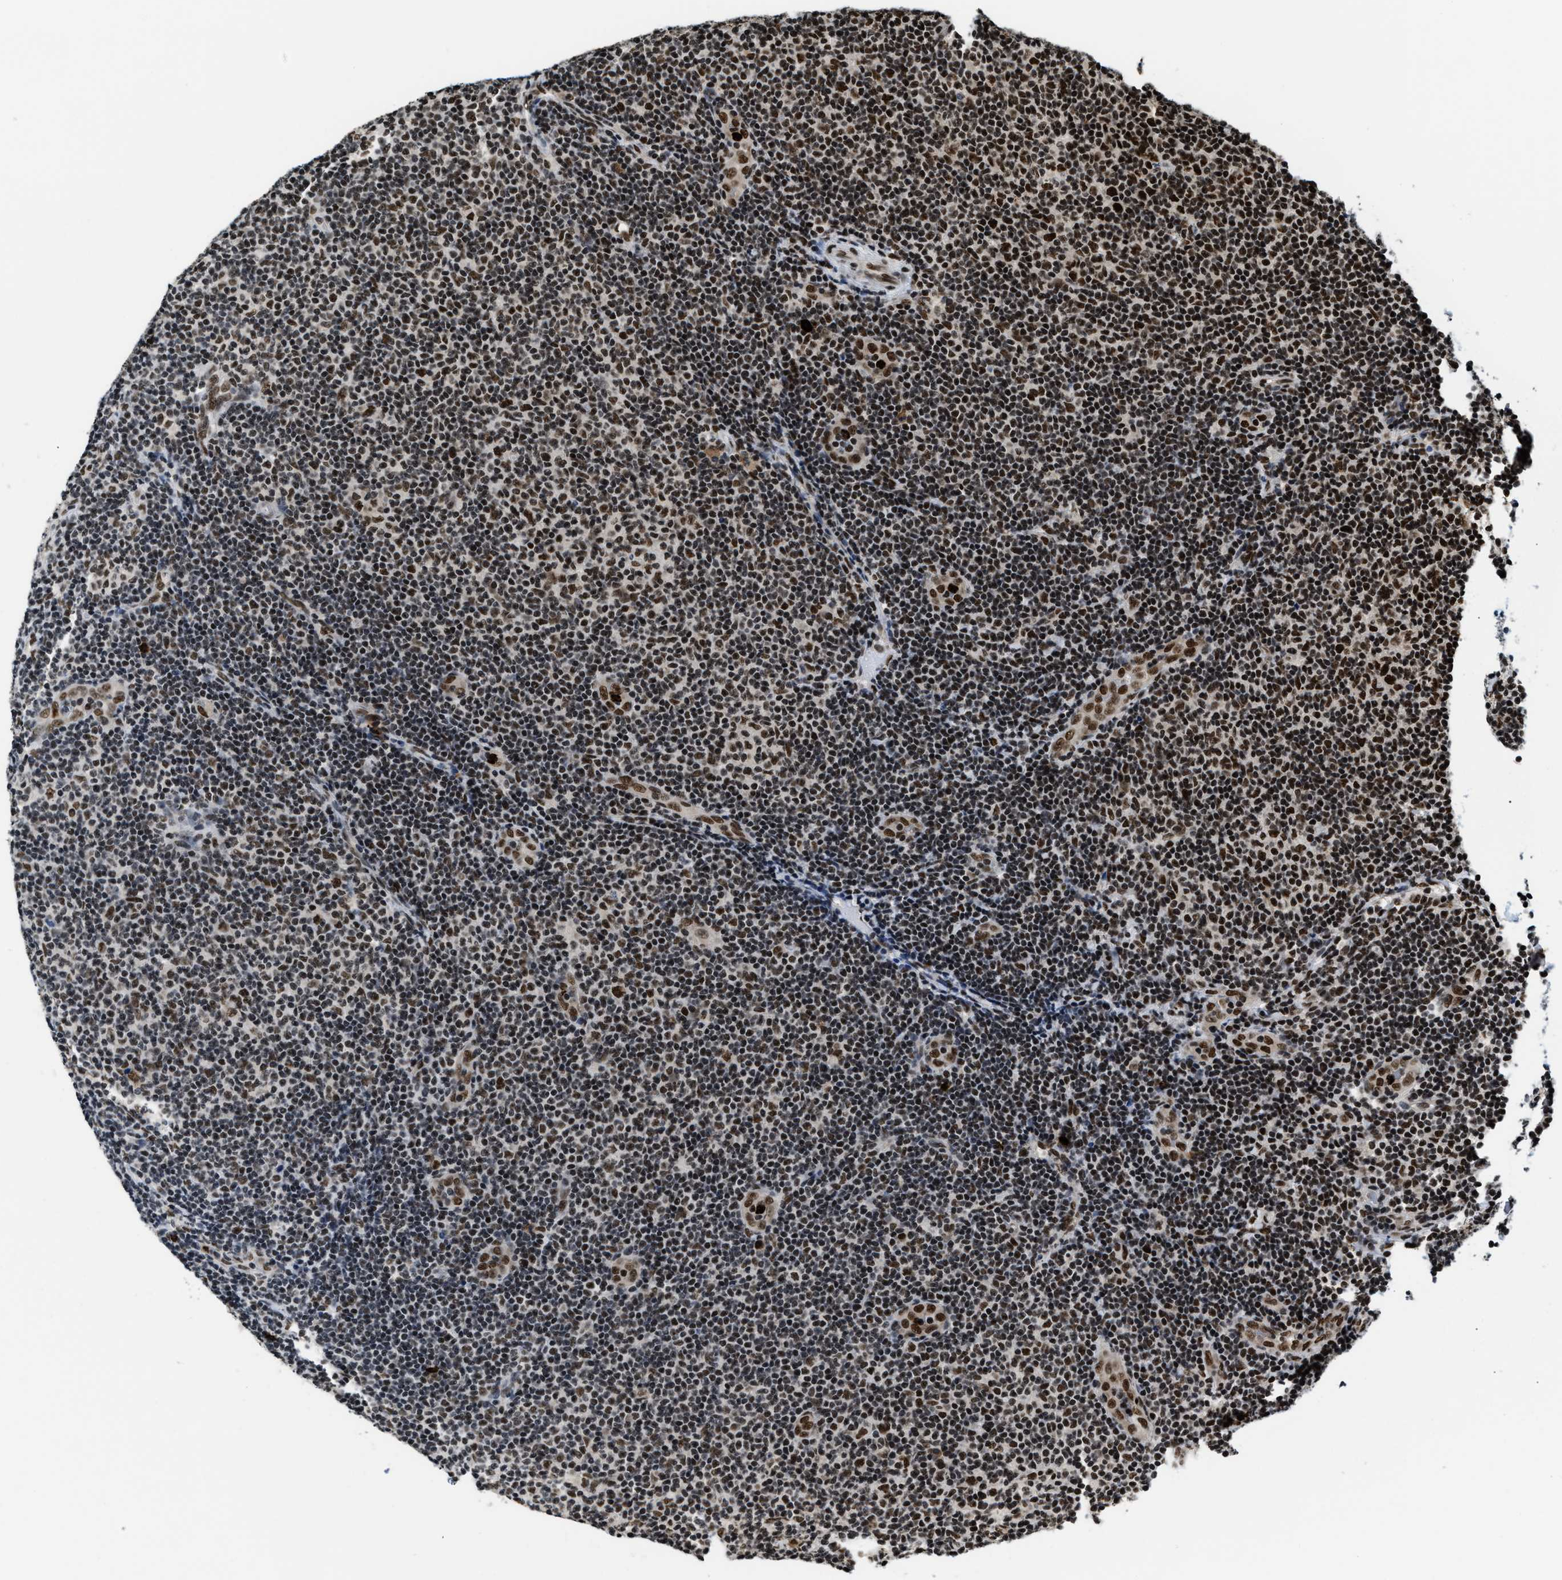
{"staining": {"intensity": "strong", "quantity": "25%-75%", "location": "nuclear"}, "tissue": "lymphoma", "cell_type": "Tumor cells", "image_type": "cancer", "snomed": [{"axis": "morphology", "description": "Malignant lymphoma, non-Hodgkin's type, Low grade"}, {"axis": "topography", "description": "Lymph node"}], "caption": "Immunohistochemical staining of lymphoma reveals high levels of strong nuclear positivity in about 25%-75% of tumor cells.", "gene": "CCNDBP1", "patient": {"sex": "male", "age": 83}}